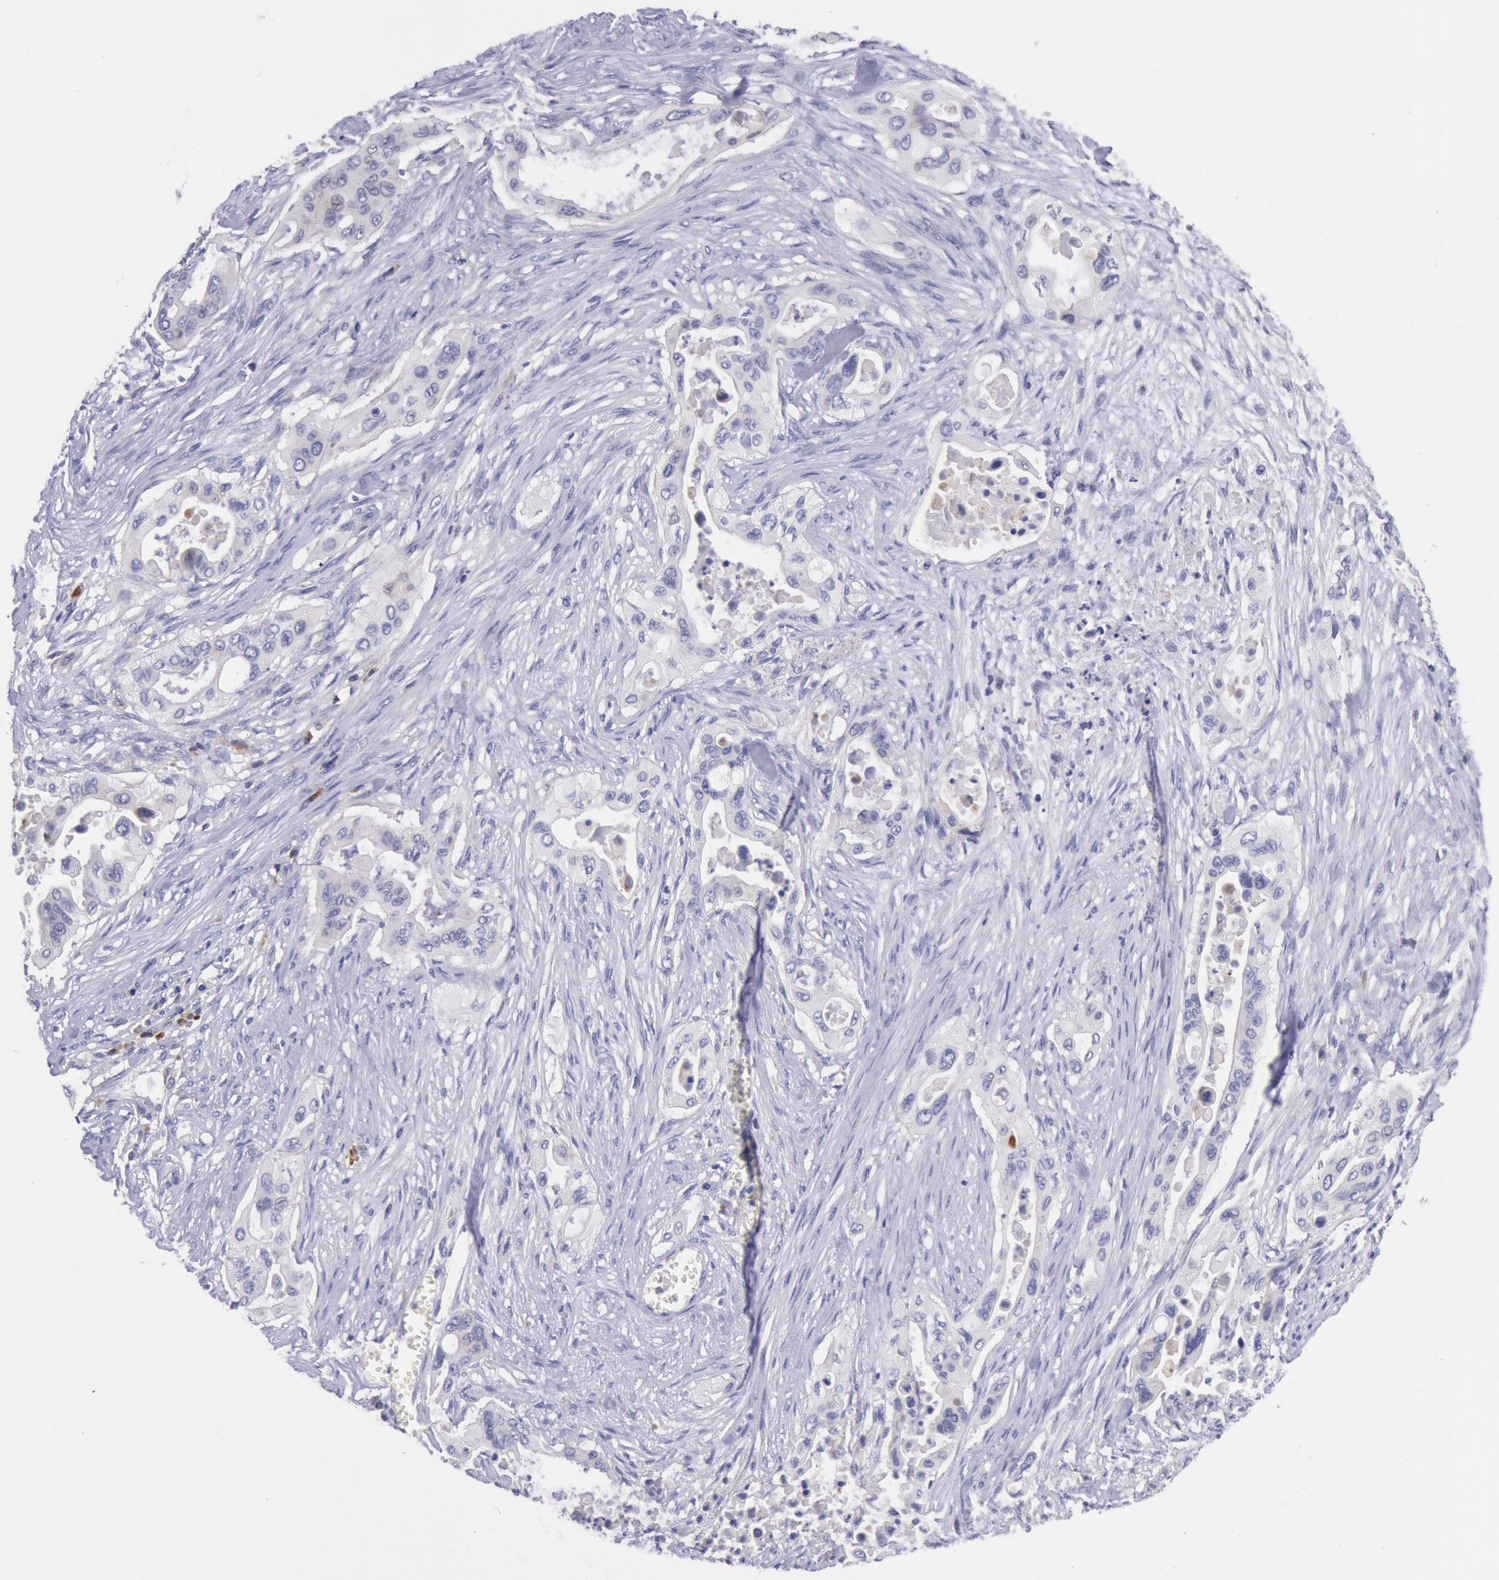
{"staining": {"intensity": "negative", "quantity": "none", "location": "none"}, "tissue": "pancreatic cancer", "cell_type": "Tumor cells", "image_type": "cancer", "snomed": [{"axis": "morphology", "description": "Adenocarcinoma, NOS"}, {"axis": "topography", "description": "Pancreas"}], "caption": "Immunohistochemistry (IHC) image of neoplastic tissue: pancreatic adenocarcinoma stained with DAB shows no significant protein expression in tumor cells.", "gene": "GAL3ST1", "patient": {"sex": "male", "age": 77}}